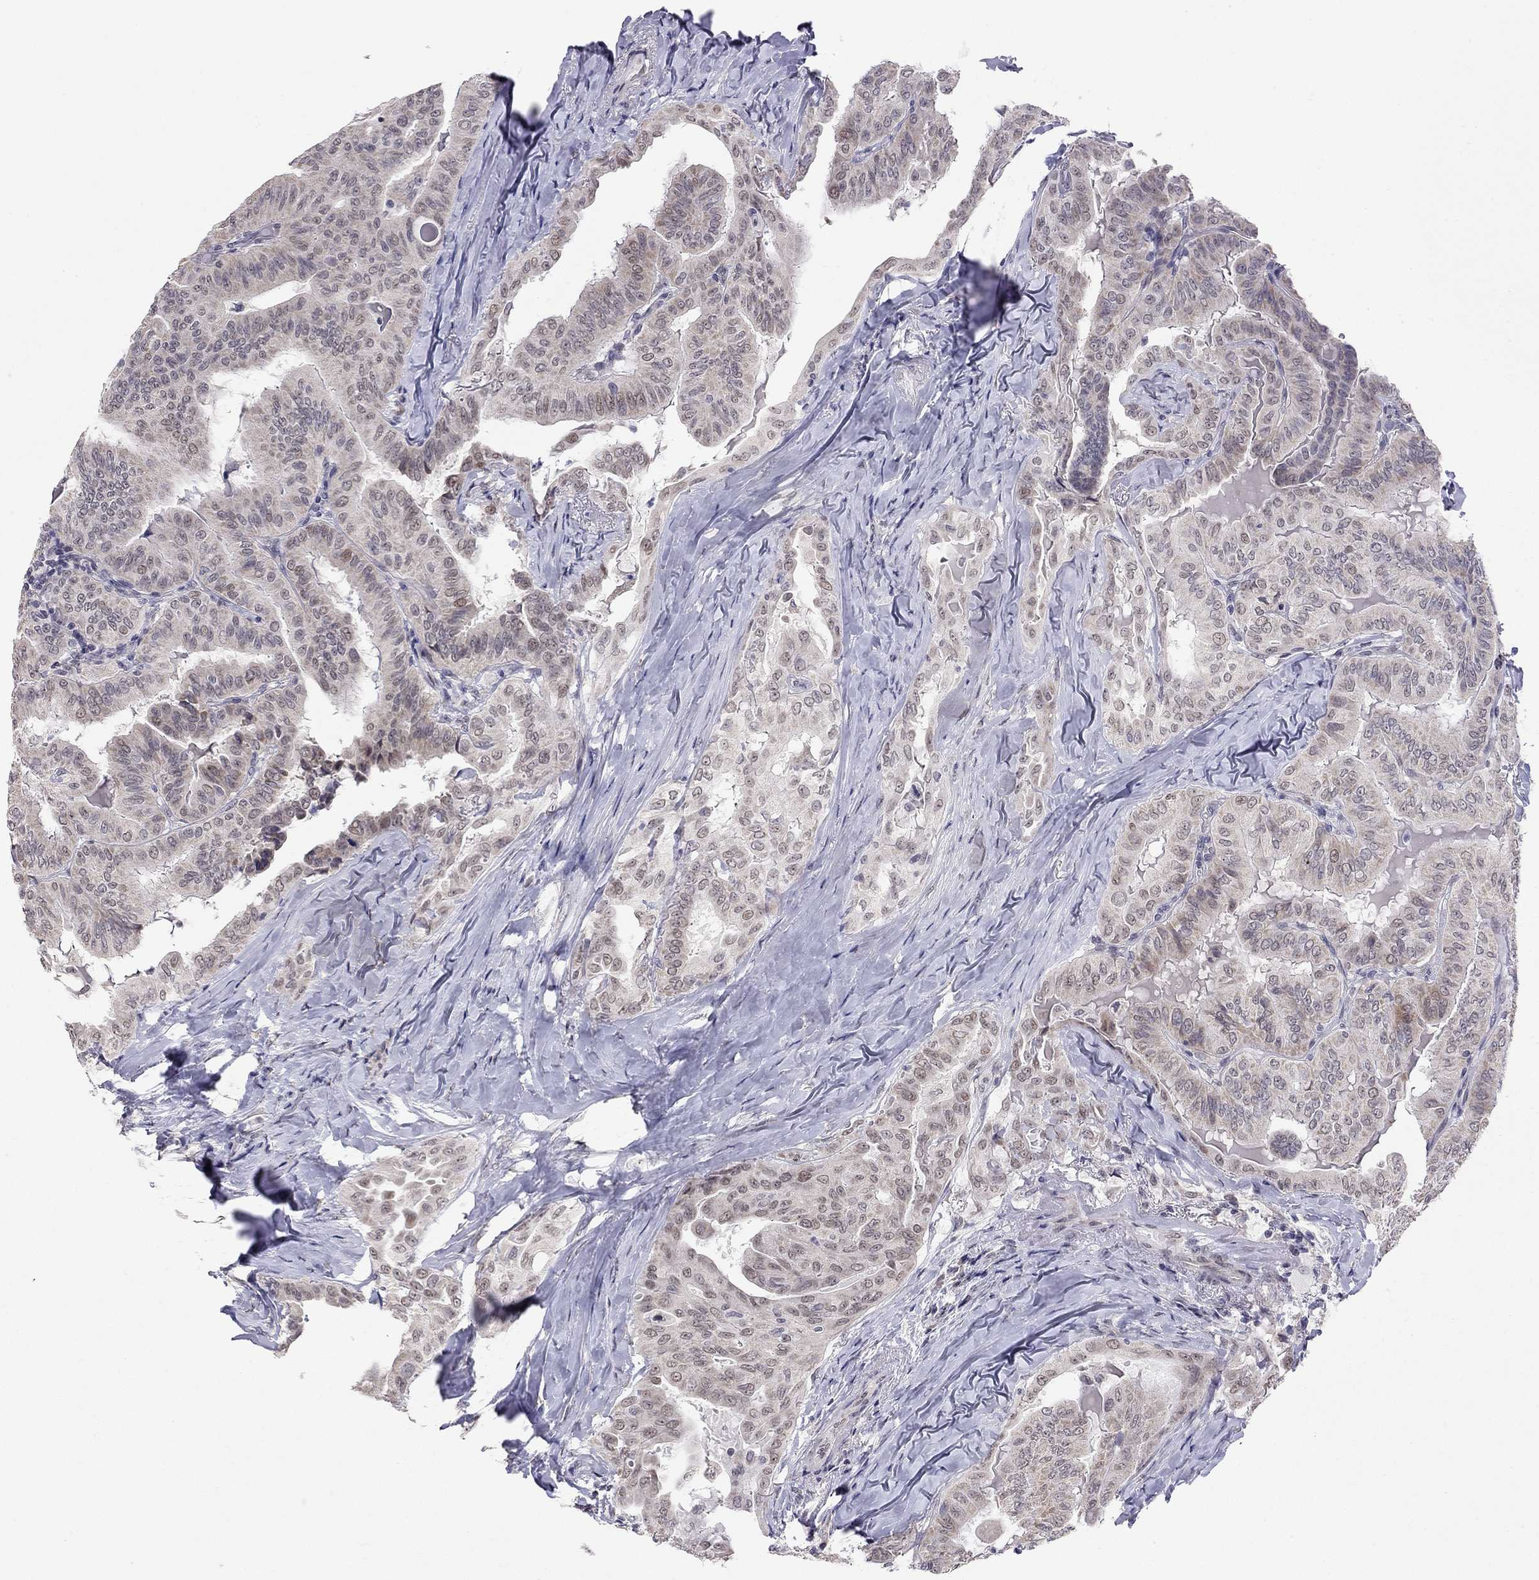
{"staining": {"intensity": "weak", "quantity": "<25%", "location": "nuclear"}, "tissue": "thyroid cancer", "cell_type": "Tumor cells", "image_type": "cancer", "snomed": [{"axis": "morphology", "description": "Papillary adenocarcinoma, NOS"}, {"axis": "topography", "description": "Thyroid gland"}], "caption": "Protein analysis of thyroid papillary adenocarcinoma reveals no significant expression in tumor cells.", "gene": "HES5", "patient": {"sex": "female", "age": 68}}